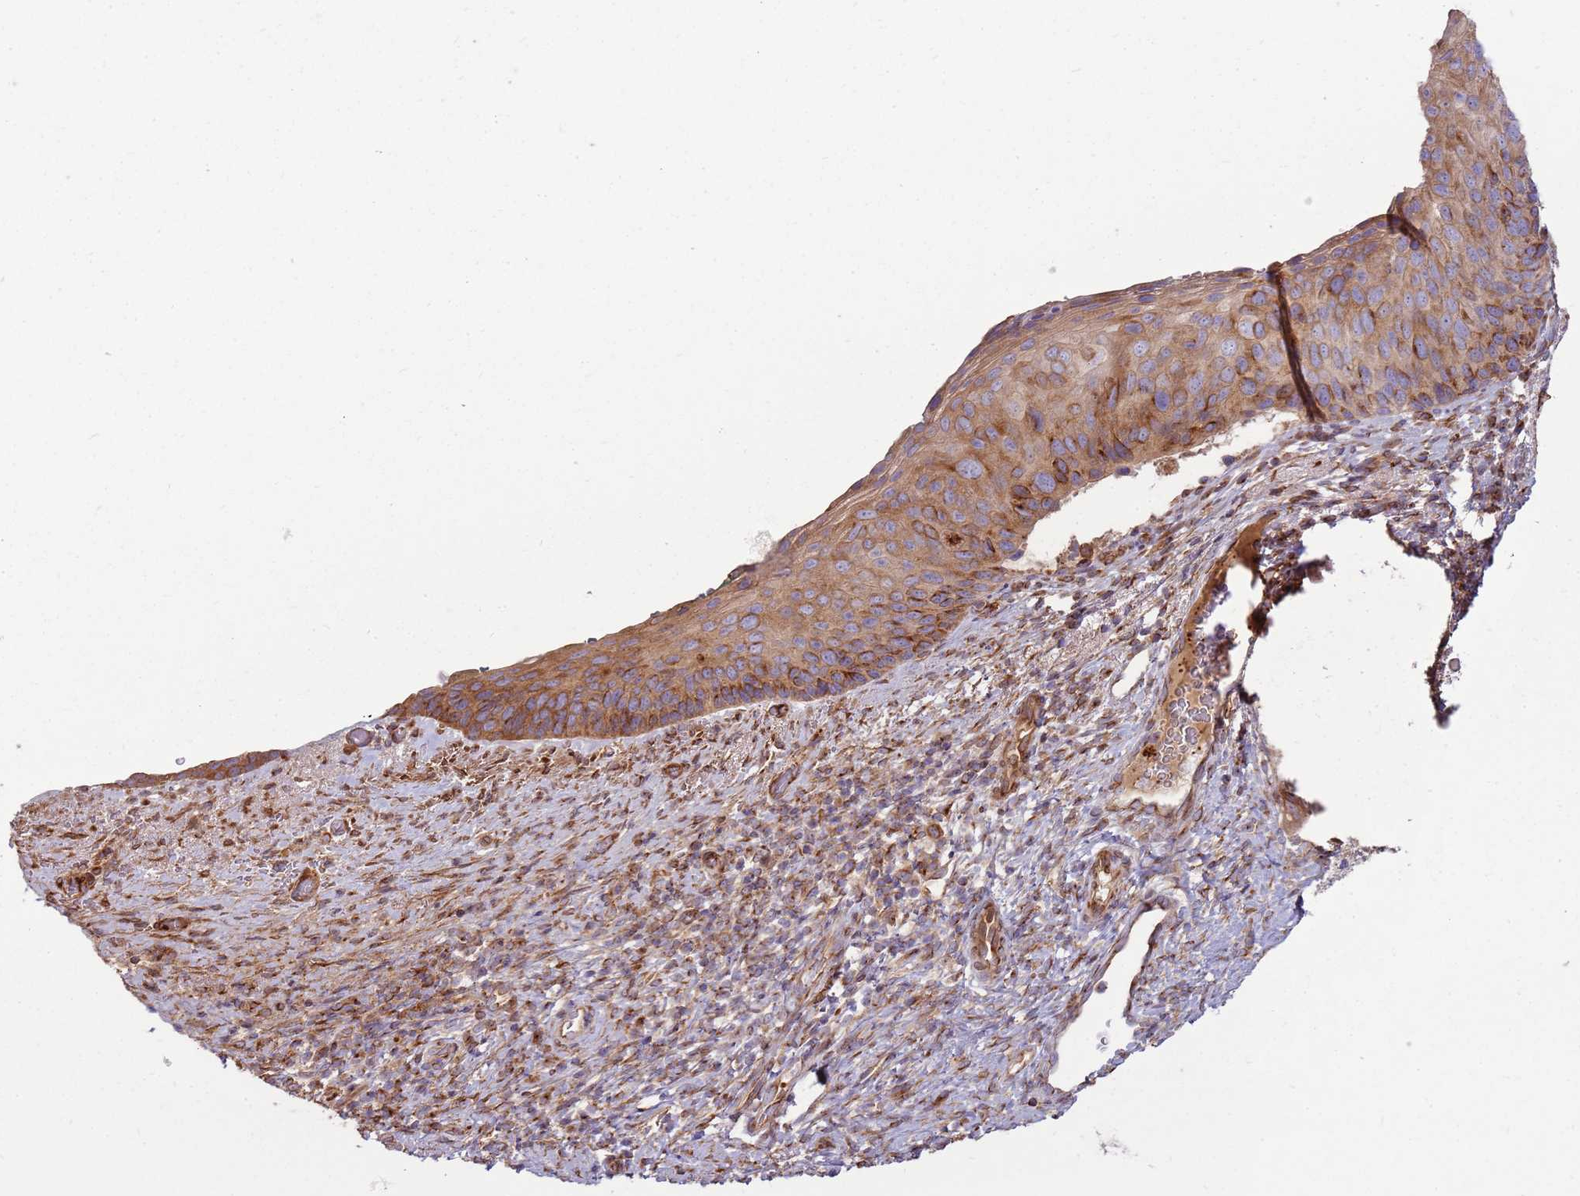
{"staining": {"intensity": "moderate", "quantity": ">75%", "location": "cytoplasmic/membranous"}, "tissue": "cervical cancer", "cell_type": "Tumor cells", "image_type": "cancer", "snomed": [{"axis": "morphology", "description": "Squamous cell carcinoma, NOS"}, {"axis": "topography", "description": "Cervix"}], "caption": "High-power microscopy captured an IHC photomicrograph of cervical squamous cell carcinoma, revealing moderate cytoplasmic/membranous staining in about >75% of tumor cells.", "gene": "EMC1", "patient": {"sex": "female", "age": 80}}